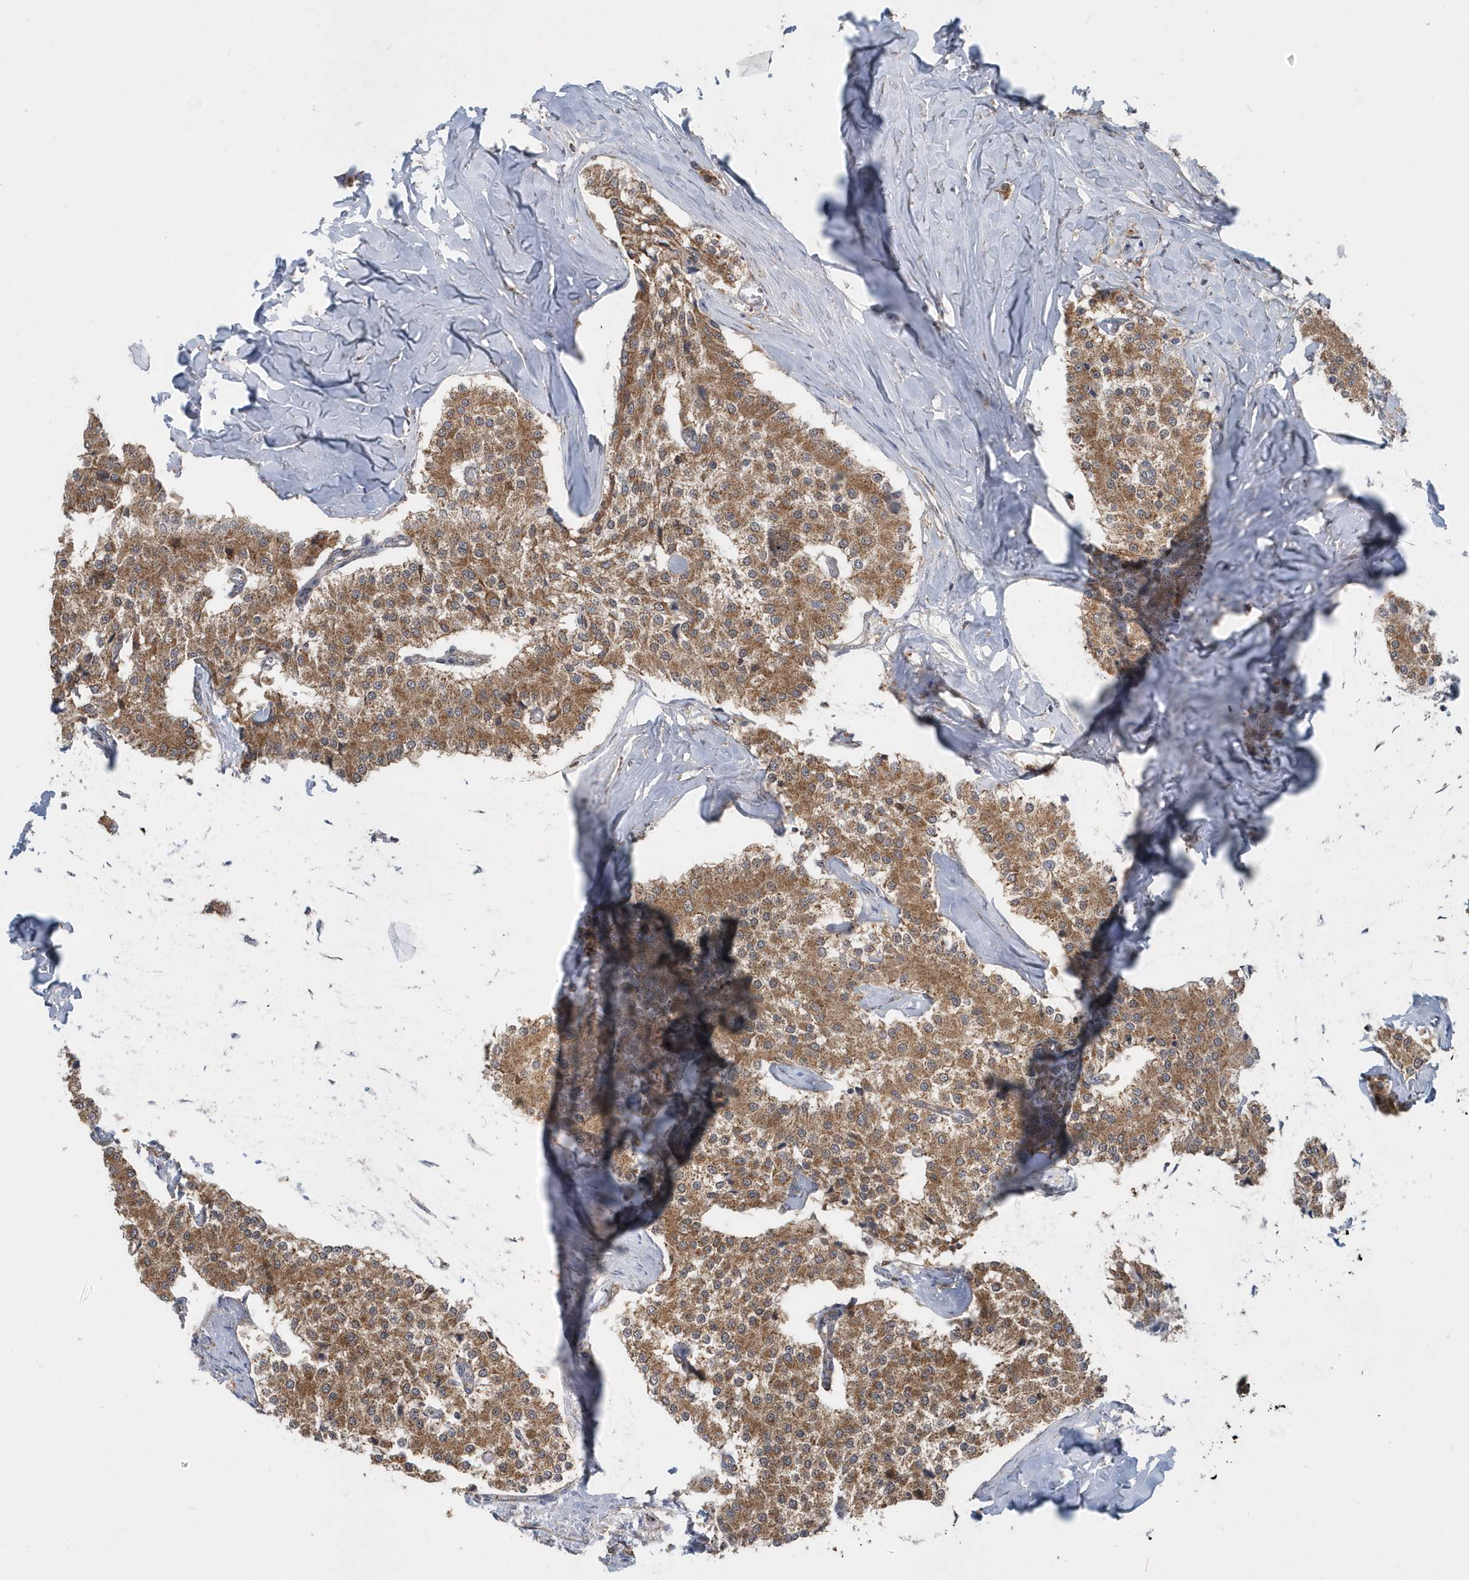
{"staining": {"intensity": "moderate", "quantity": ">75%", "location": "cytoplasmic/membranous"}, "tissue": "carcinoid", "cell_type": "Tumor cells", "image_type": "cancer", "snomed": [{"axis": "morphology", "description": "Carcinoid, malignant, NOS"}, {"axis": "topography", "description": "Colon"}], "caption": "The micrograph shows staining of carcinoid, revealing moderate cytoplasmic/membranous protein expression (brown color) within tumor cells.", "gene": "PPP1R7", "patient": {"sex": "female", "age": 52}}